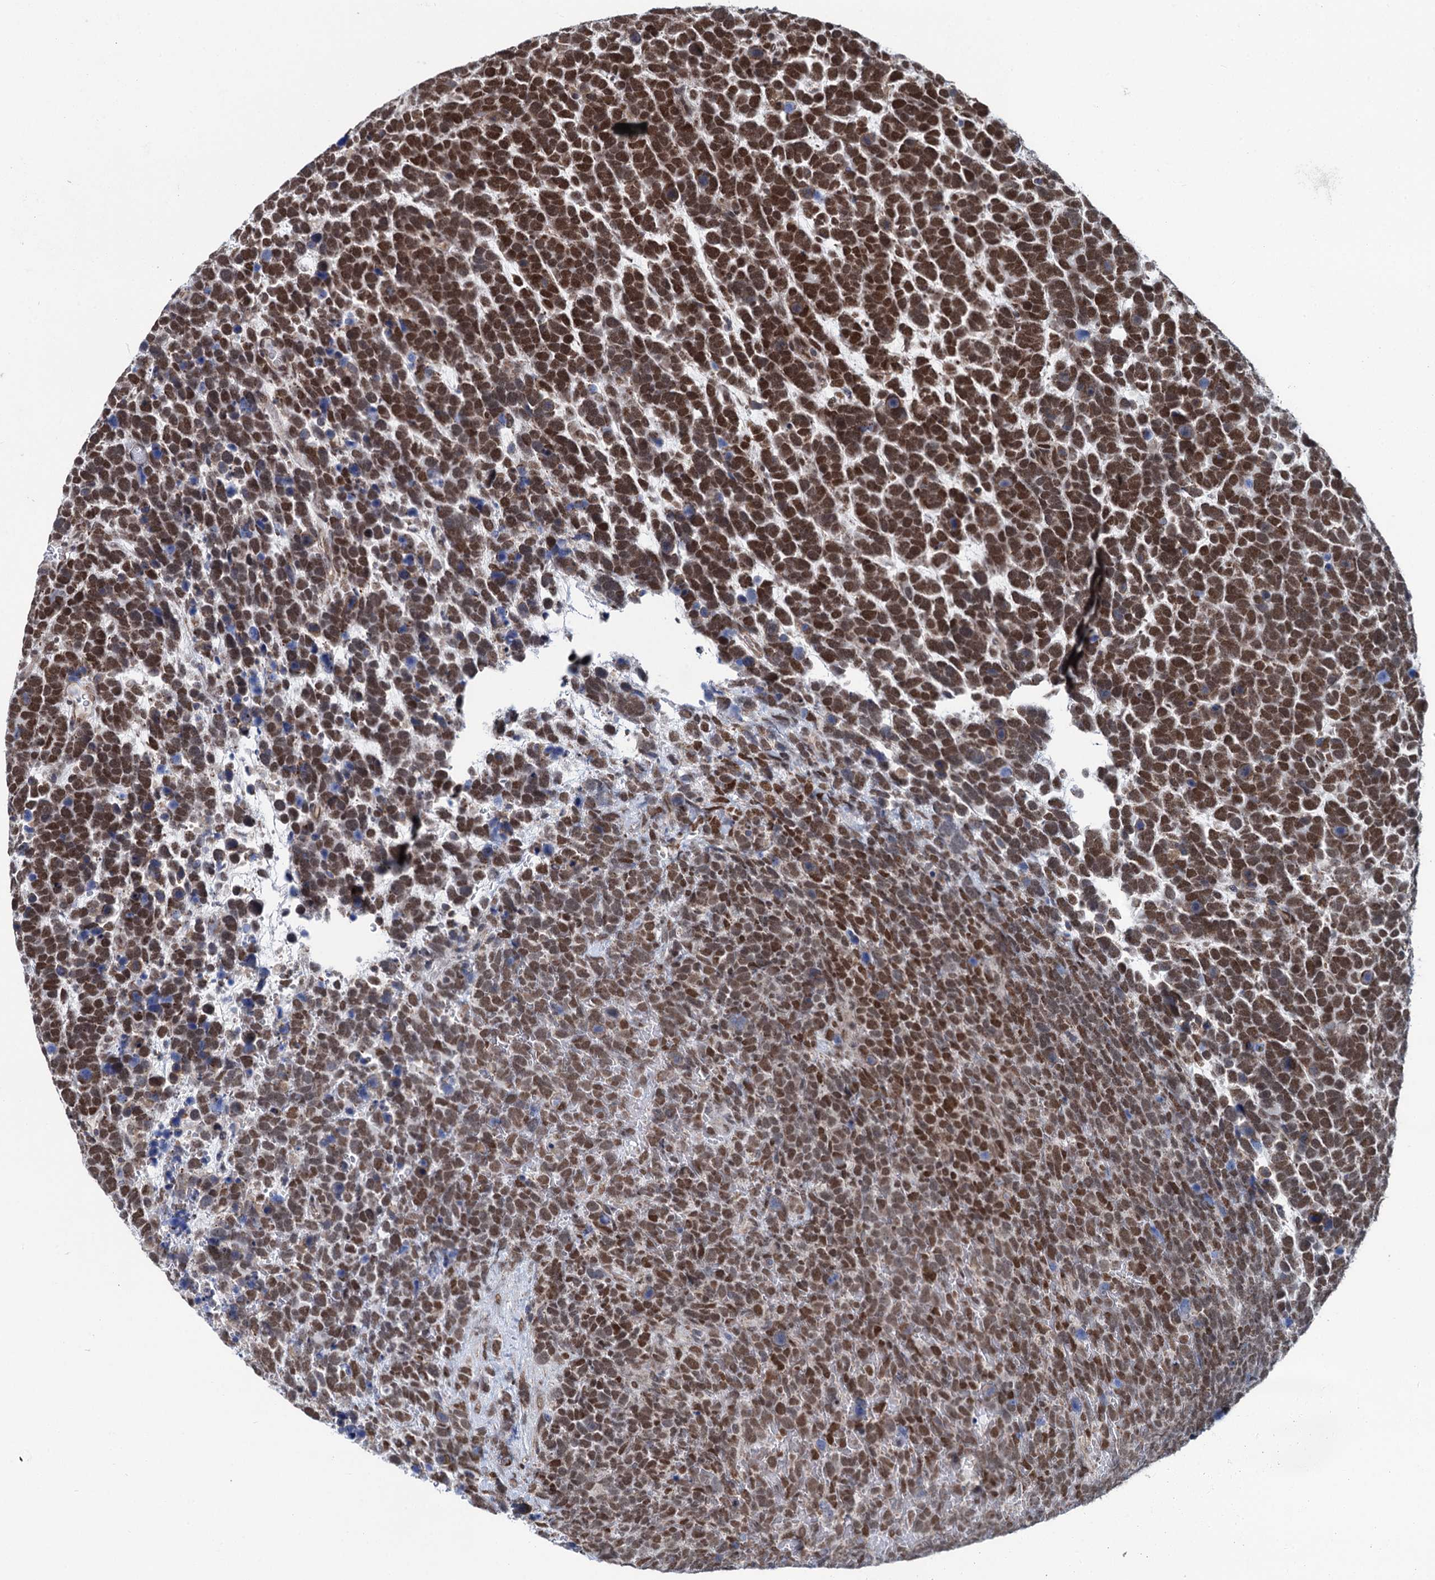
{"staining": {"intensity": "strong", "quantity": ">75%", "location": "cytoplasmic/membranous,nuclear"}, "tissue": "urothelial cancer", "cell_type": "Tumor cells", "image_type": "cancer", "snomed": [{"axis": "morphology", "description": "Urothelial carcinoma, High grade"}, {"axis": "topography", "description": "Urinary bladder"}], "caption": "Immunohistochemical staining of human high-grade urothelial carcinoma exhibits high levels of strong cytoplasmic/membranous and nuclear protein positivity in about >75% of tumor cells.", "gene": "MORN3", "patient": {"sex": "female", "age": 82}}